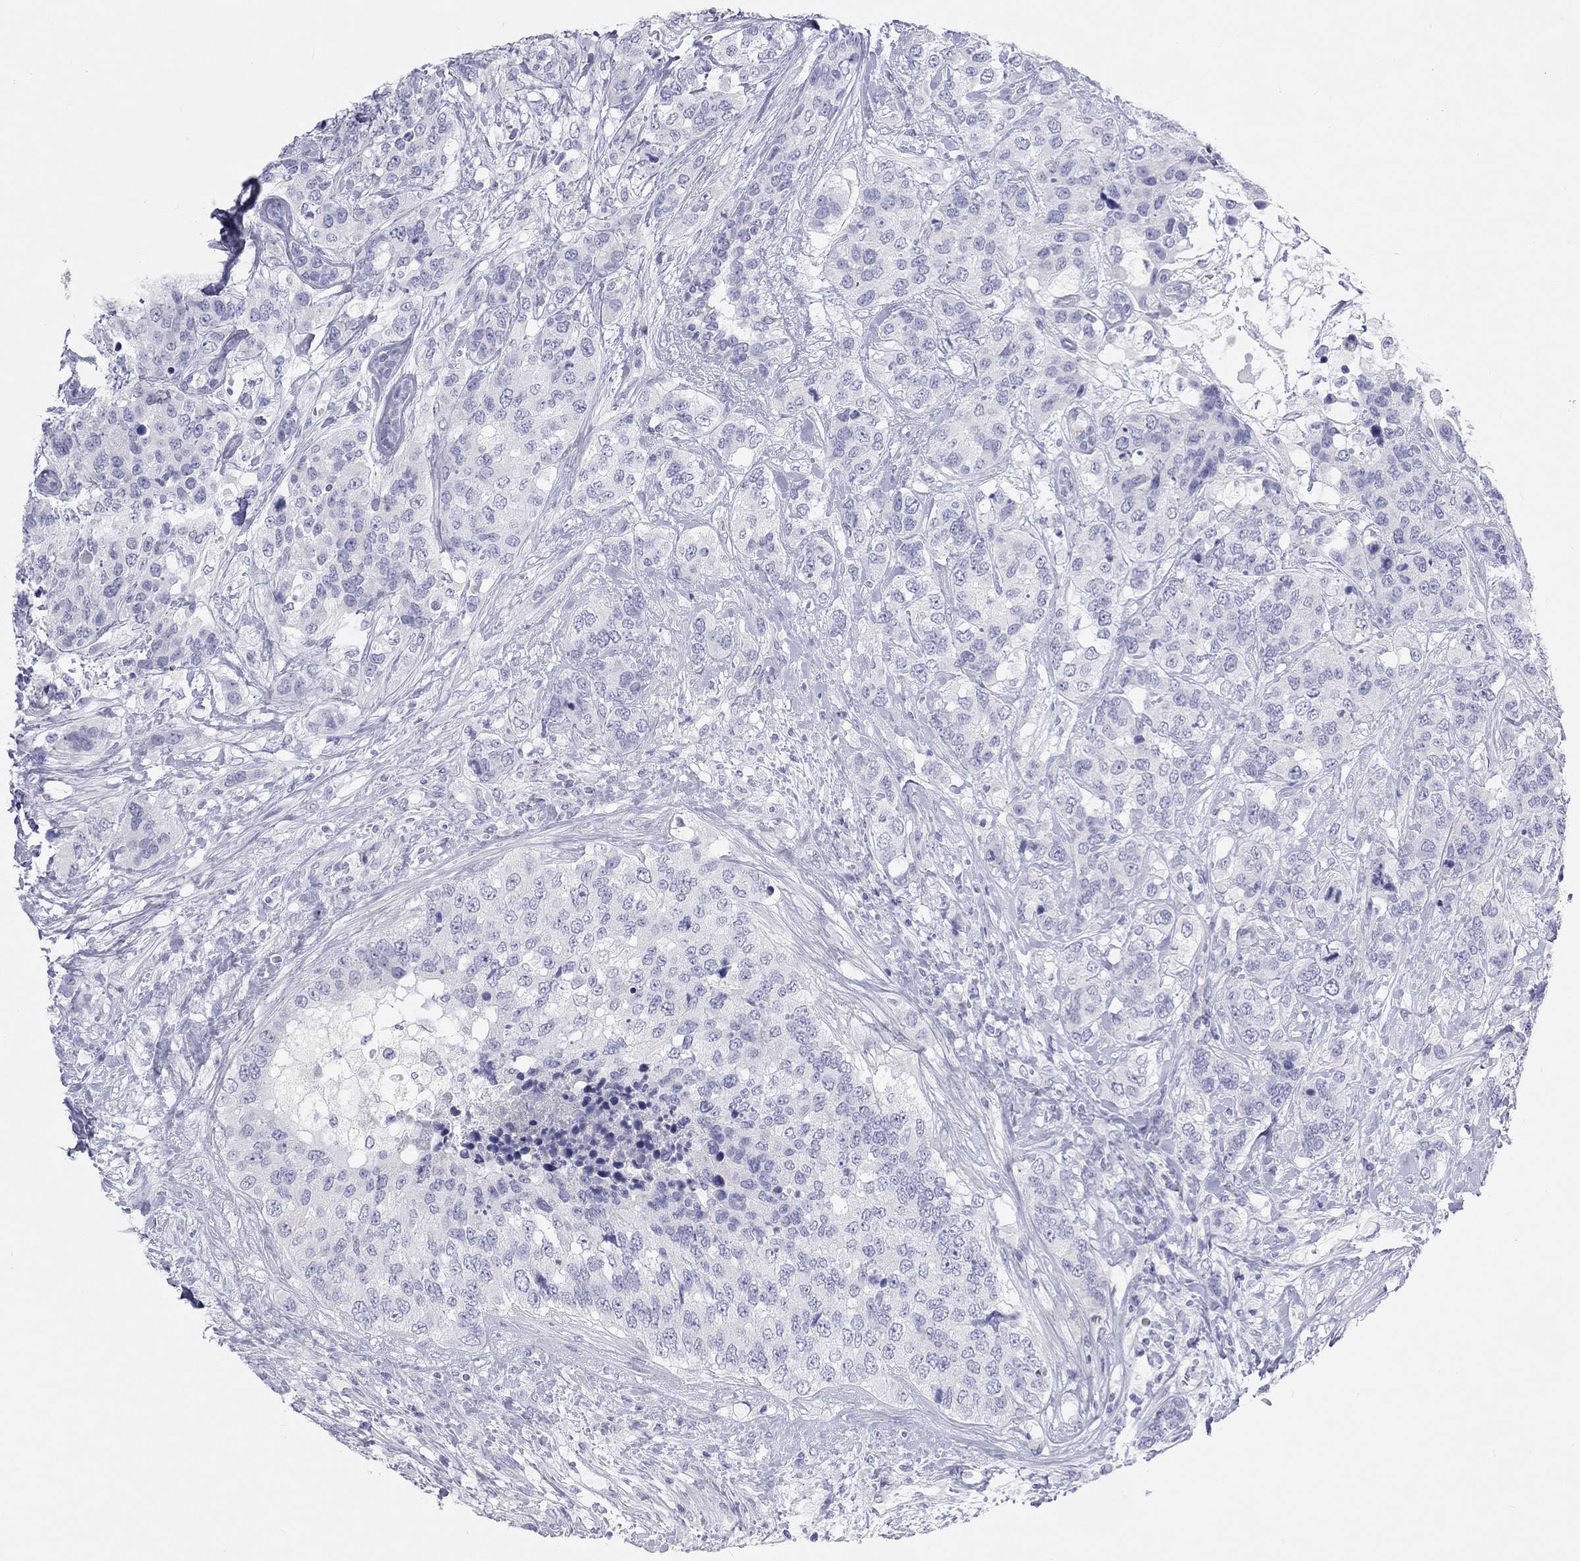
{"staining": {"intensity": "negative", "quantity": "none", "location": "none"}, "tissue": "breast cancer", "cell_type": "Tumor cells", "image_type": "cancer", "snomed": [{"axis": "morphology", "description": "Lobular carcinoma"}, {"axis": "topography", "description": "Breast"}], "caption": "This is an immunohistochemistry (IHC) histopathology image of breast lobular carcinoma. There is no staining in tumor cells.", "gene": "PCDHGC5", "patient": {"sex": "female", "age": 59}}